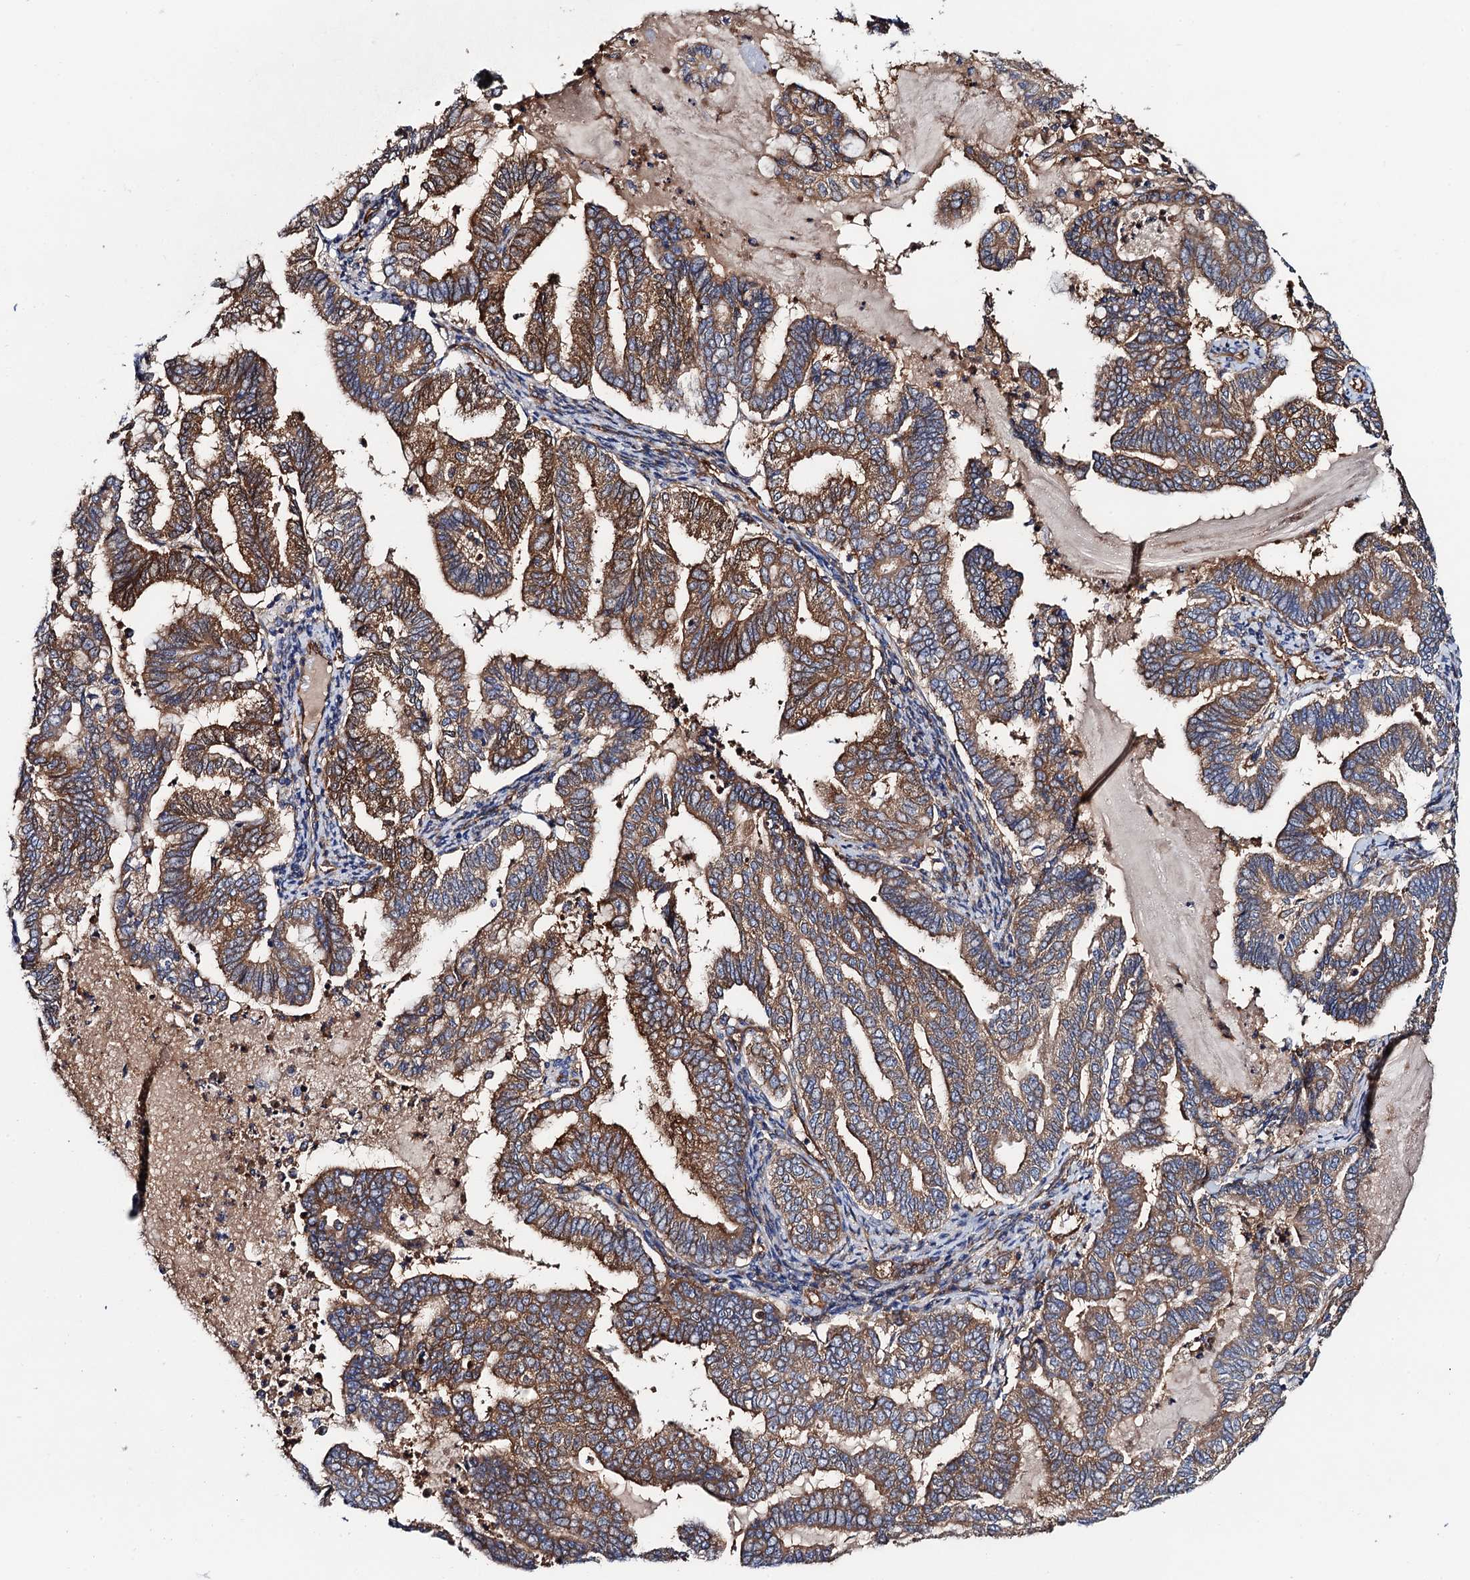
{"staining": {"intensity": "moderate", "quantity": ">75%", "location": "cytoplasmic/membranous"}, "tissue": "endometrial cancer", "cell_type": "Tumor cells", "image_type": "cancer", "snomed": [{"axis": "morphology", "description": "Adenocarcinoma, NOS"}, {"axis": "topography", "description": "Endometrium"}], "caption": "An image showing moderate cytoplasmic/membranous expression in approximately >75% of tumor cells in endometrial cancer (adenocarcinoma), as visualized by brown immunohistochemical staining.", "gene": "MRPL48", "patient": {"sex": "female", "age": 79}}